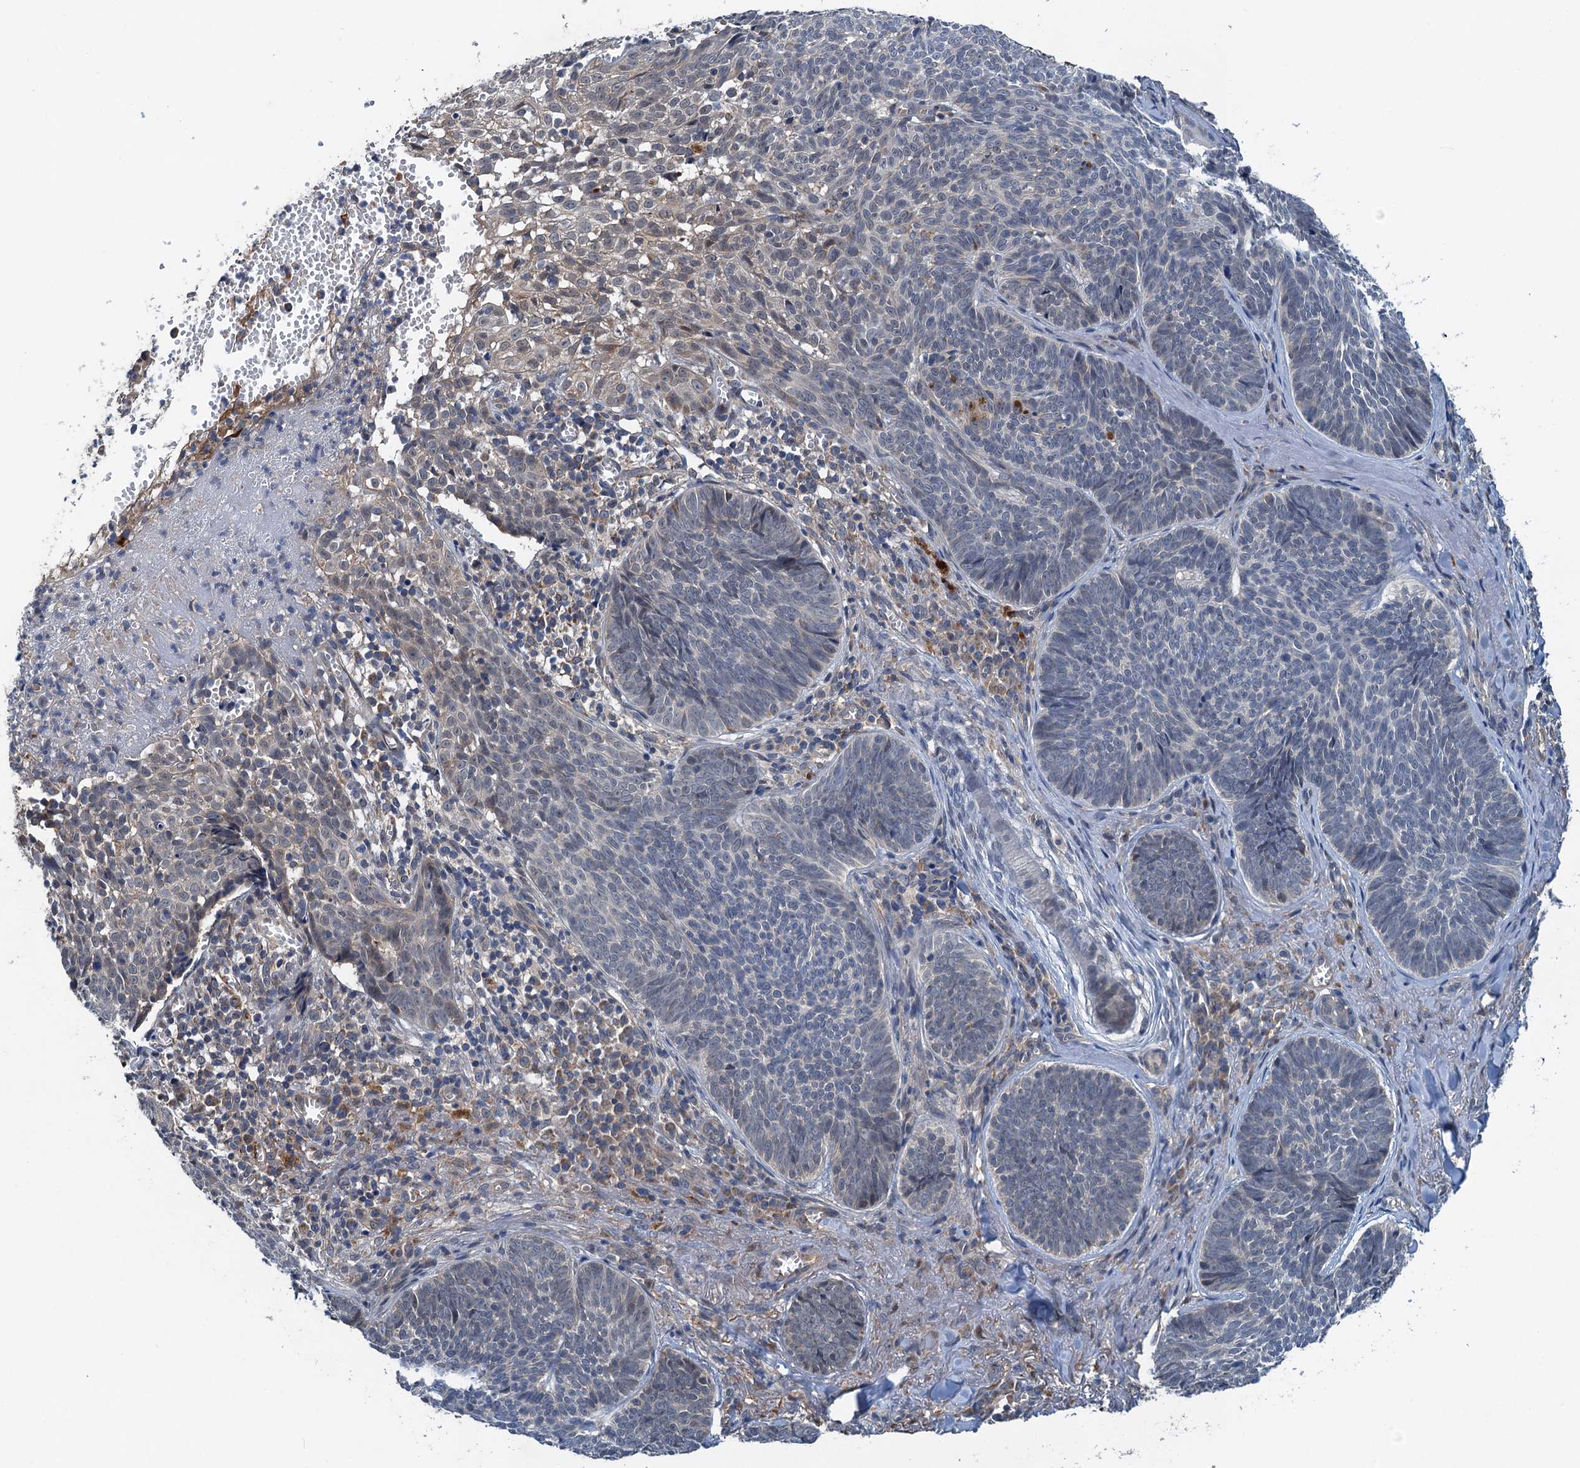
{"staining": {"intensity": "negative", "quantity": "none", "location": "none"}, "tissue": "skin cancer", "cell_type": "Tumor cells", "image_type": "cancer", "snomed": [{"axis": "morphology", "description": "Basal cell carcinoma"}, {"axis": "topography", "description": "Skin"}], "caption": "Tumor cells show no significant positivity in skin basal cell carcinoma.", "gene": "ZNF606", "patient": {"sex": "female", "age": 74}}